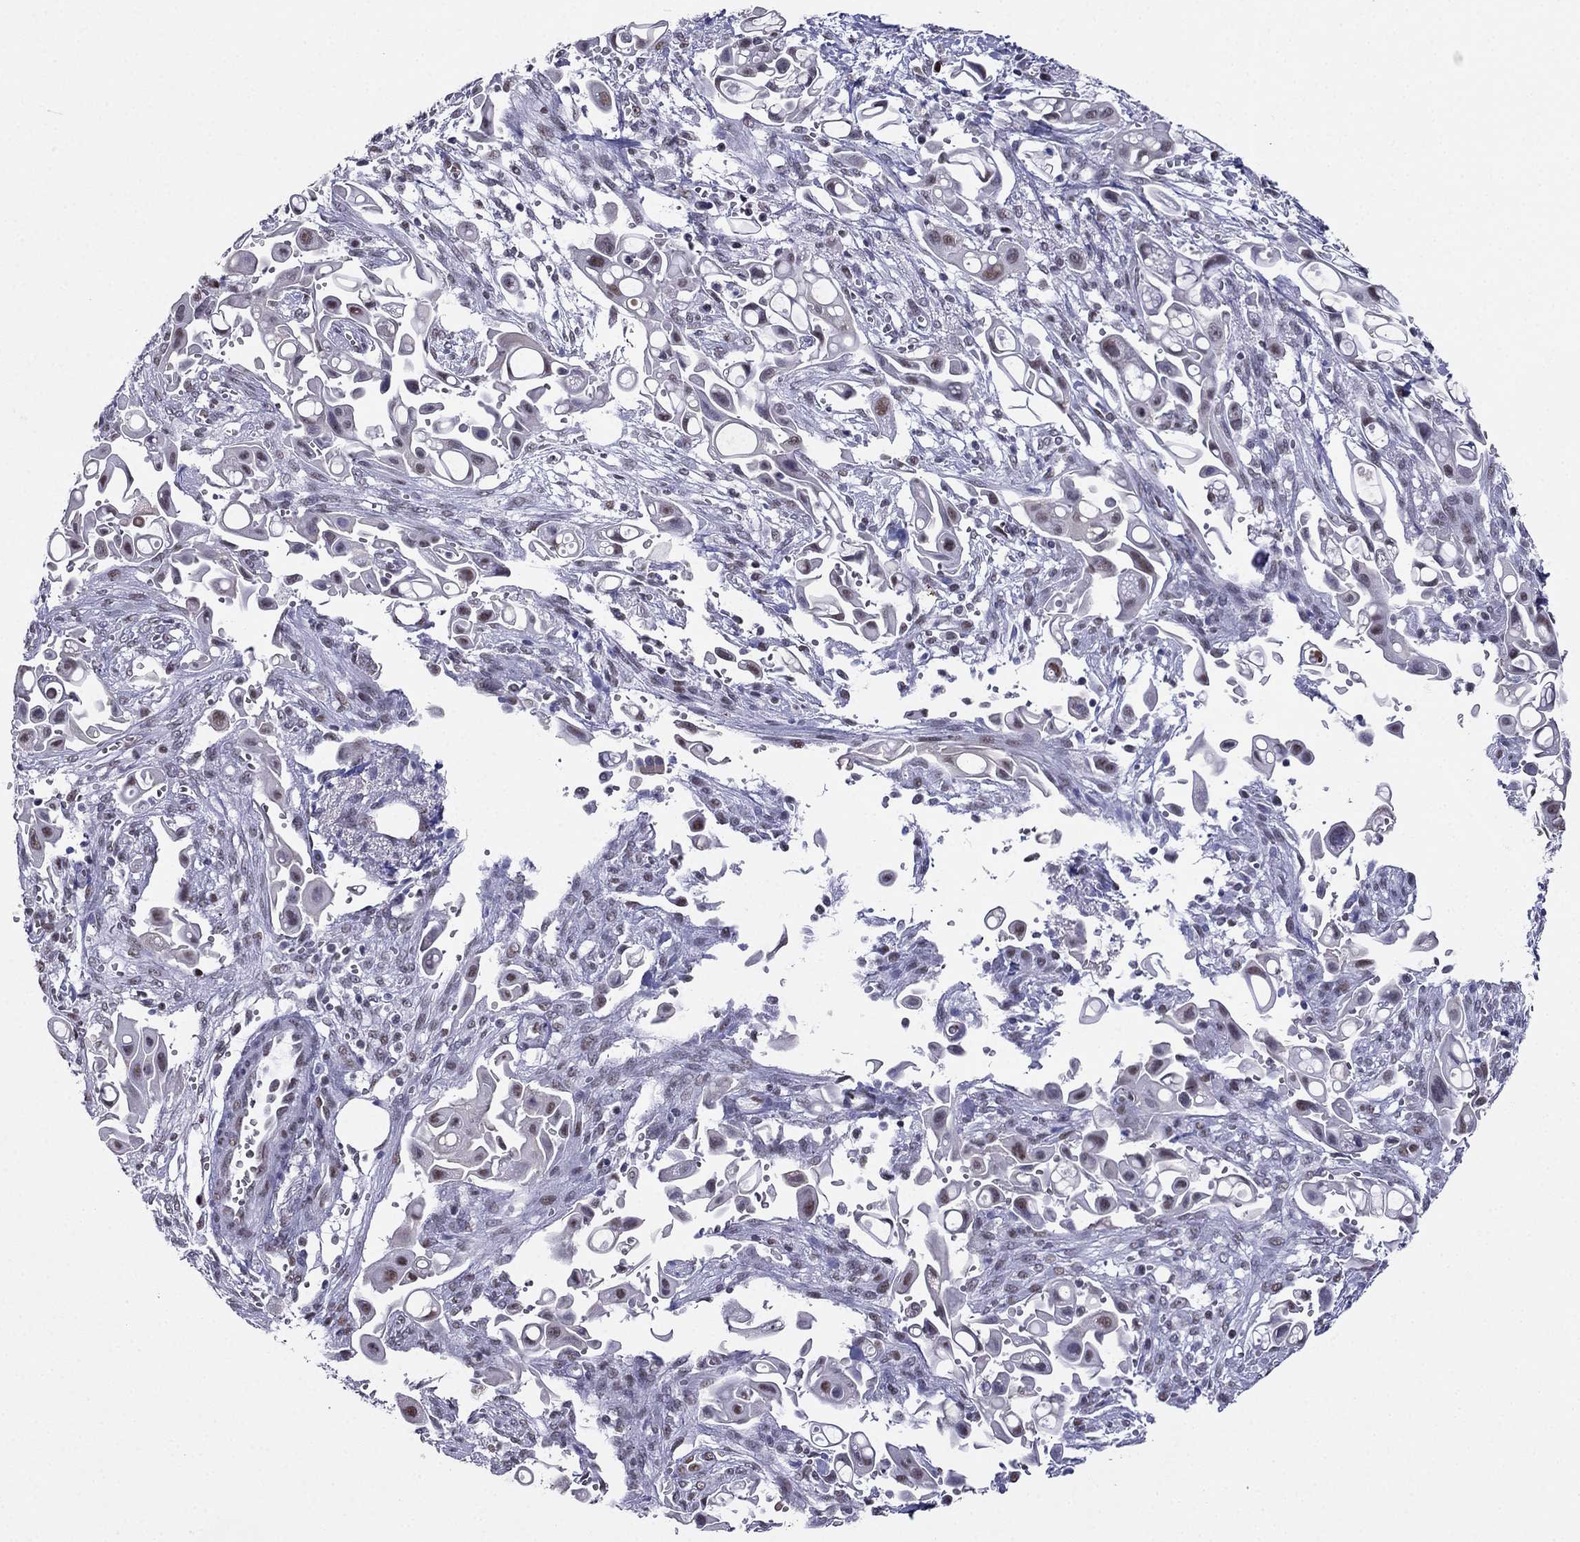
{"staining": {"intensity": "weak", "quantity": "25%-75%", "location": "nuclear"}, "tissue": "pancreatic cancer", "cell_type": "Tumor cells", "image_type": "cancer", "snomed": [{"axis": "morphology", "description": "Adenocarcinoma, NOS"}, {"axis": "topography", "description": "Pancreas"}], "caption": "Brown immunohistochemical staining in human pancreatic adenocarcinoma displays weak nuclear staining in about 25%-75% of tumor cells.", "gene": "PPM1G", "patient": {"sex": "male", "age": 50}}